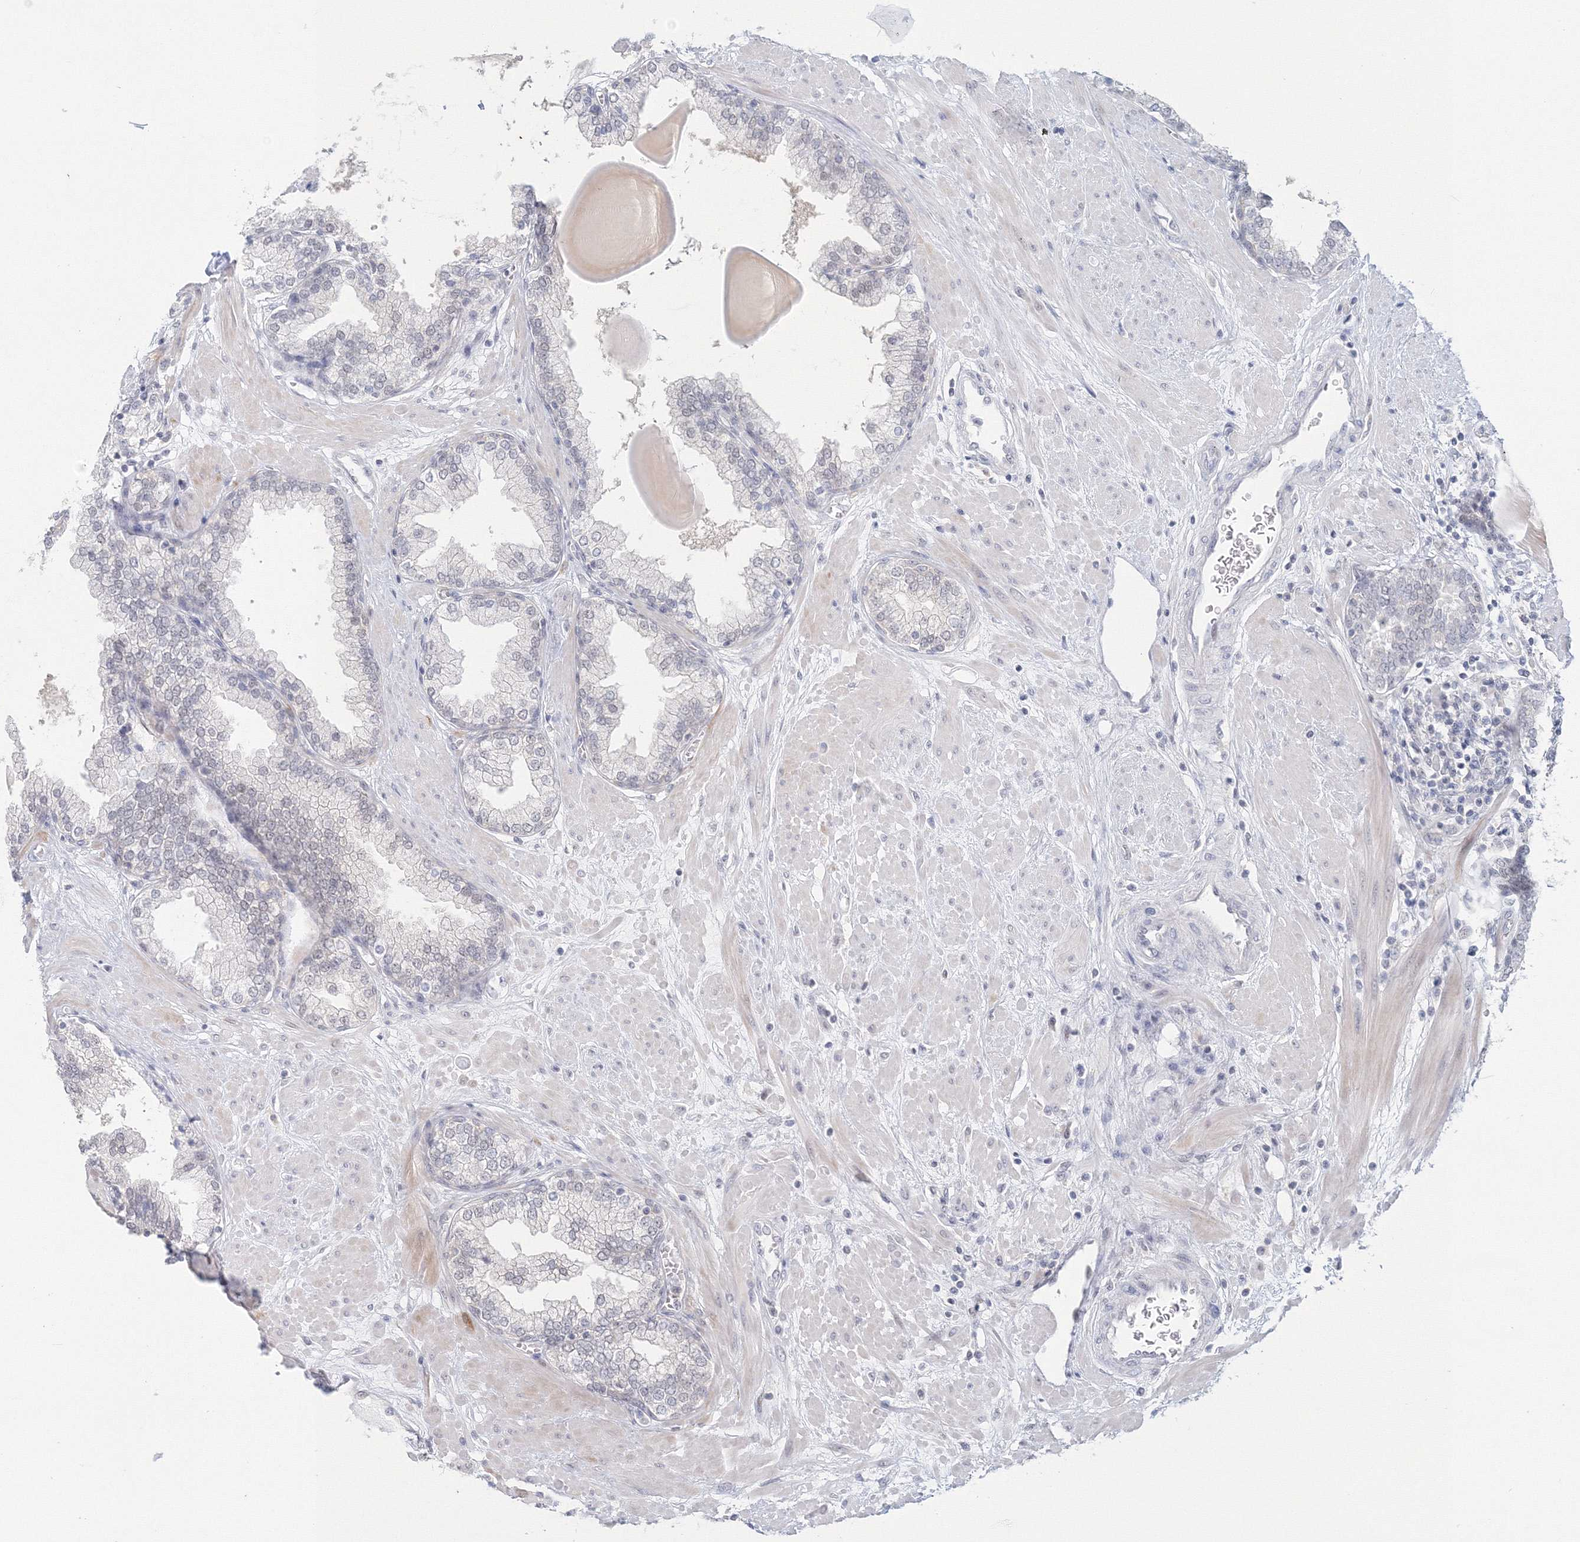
{"staining": {"intensity": "negative", "quantity": "none", "location": "none"}, "tissue": "prostate", "cell_type": "Glandular cells", "image_type": "normal", "snomed": [{"axis": "morphology", "description": "Normal tissue, NOS"}, {"axis": "topography", "description": "Prostate"}], "caption": "Glandular cells are negative for protein expression in normal human prostate. (Brightfield microscopy of DAB IHC at high magnification).", "gene": "VSIG1", "patient": {"sex": "male", "age": 51}}